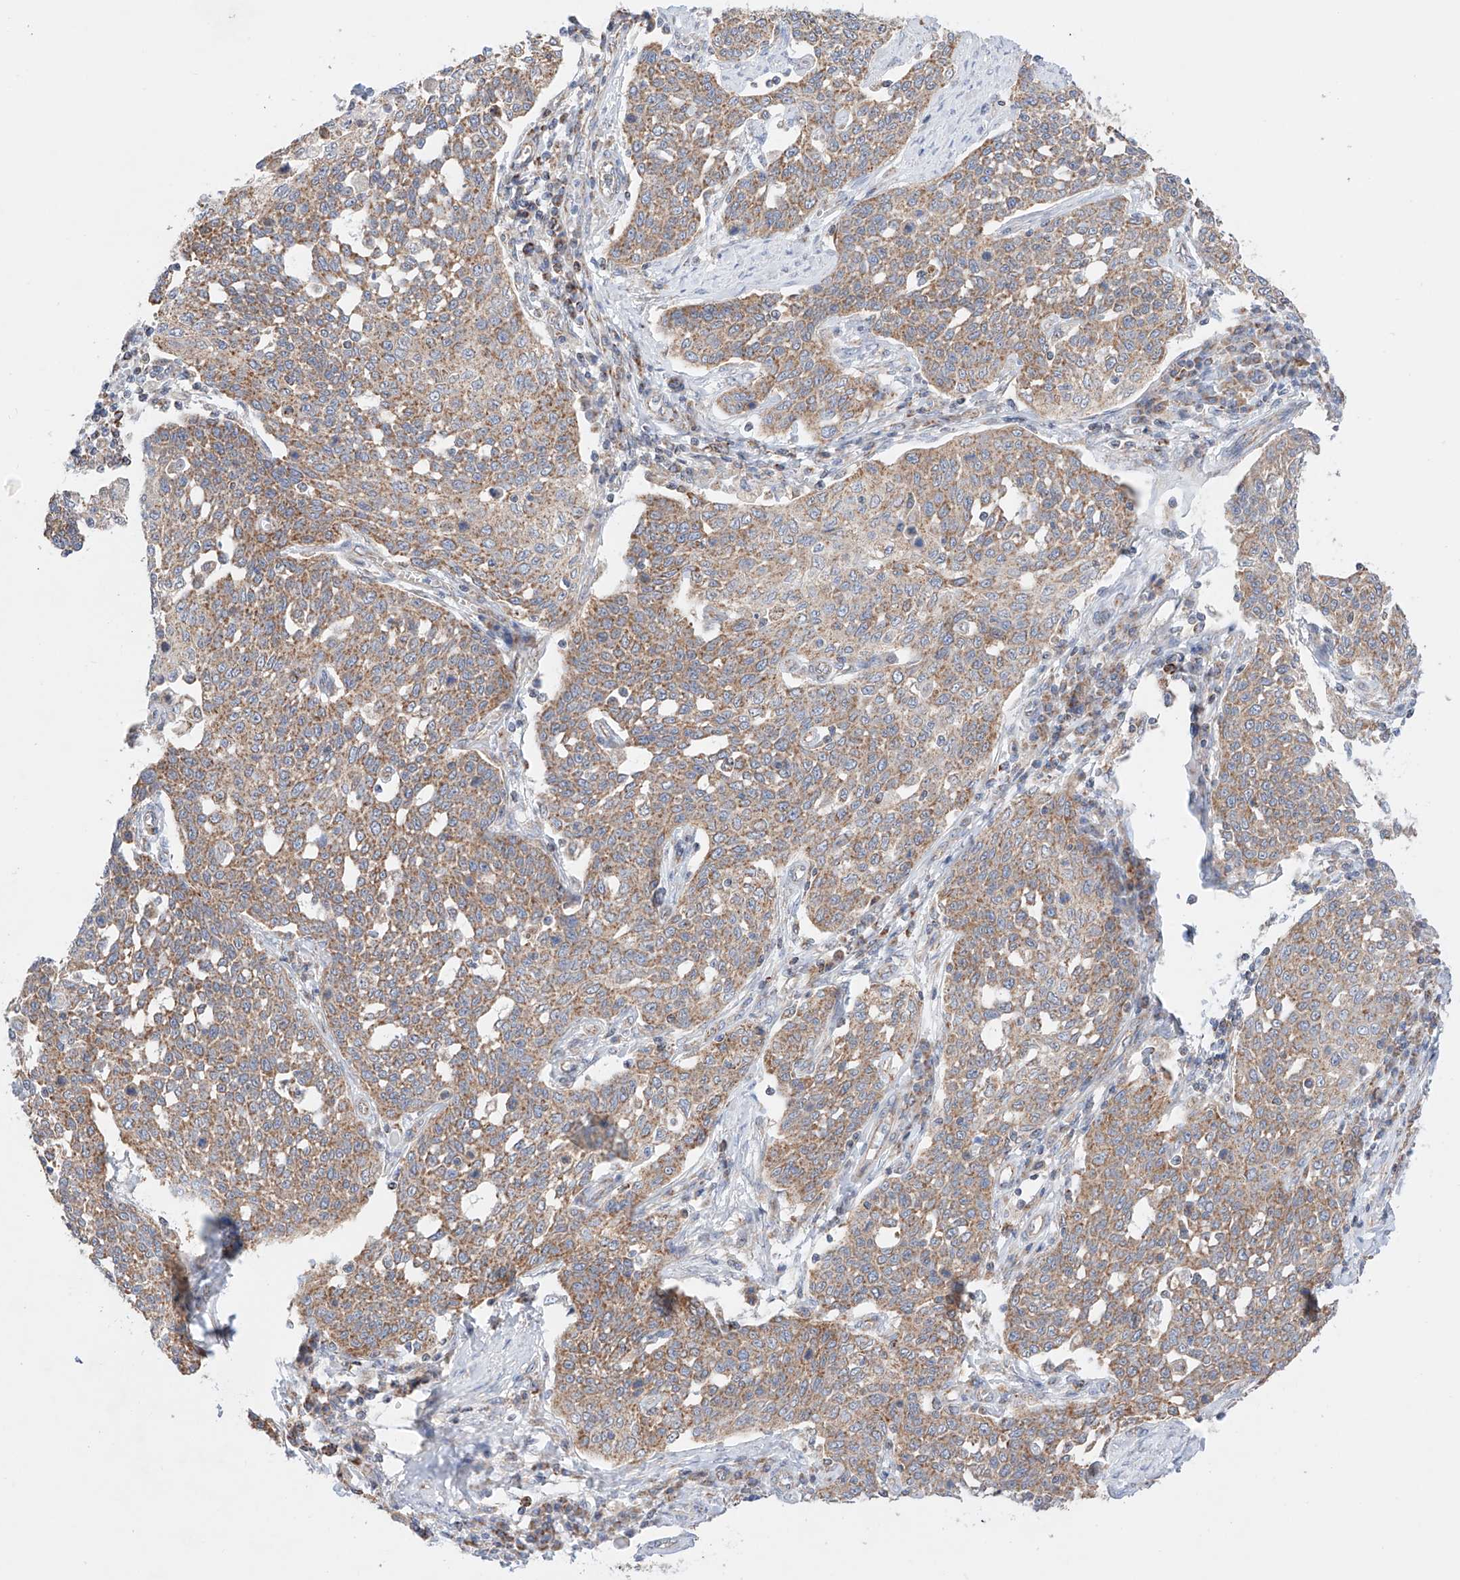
{"staining": {"intensity": "moderate", "quantity": ">75%", "location": "cytoplasmic/membranous"}, "tissue": "cervical cancer", "cell_type": "Tumor cells", "image_type": "cancer", "snomed": [{"axis": "morphology", "description": "Squamous cell carcinoma, NOS"}, {"axis": "topography", "description": "Cervix"}], "caption": "DAB (3,3'-diaminobenzidine) immunohistochemical staining of cervical squamous cell carcinoma exhibits moderate cytoplasmic/membranous protein staining in about >75% of tumor cells.", "gene": "KTI12", "patient": {"sex": "female", "age": 34}}